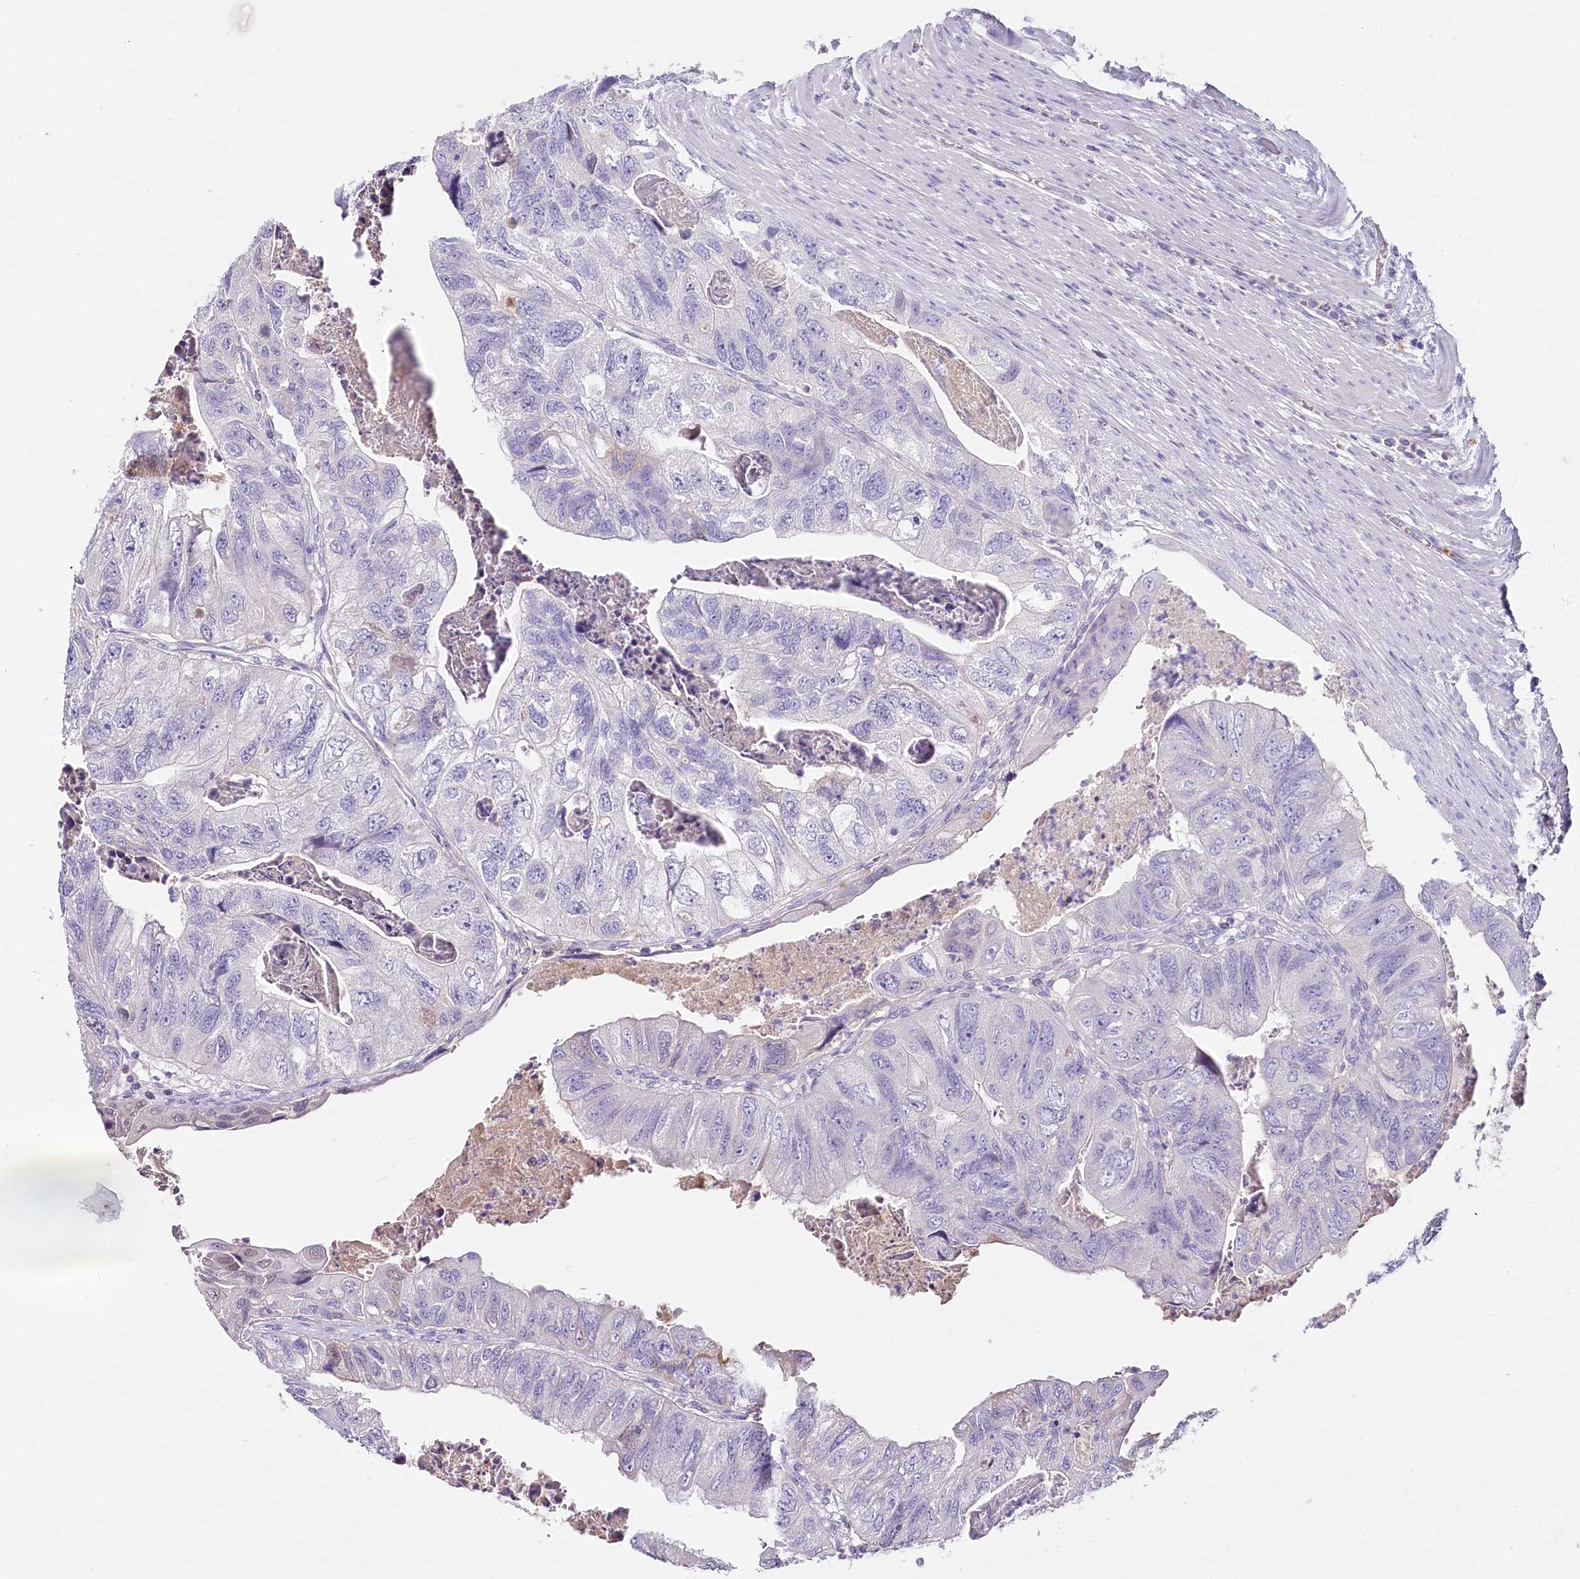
{"staining": {"intensity": "negative", "quantity": "none", "location": "none"}, "tissue": "colorectal cancer", "cell_type": "Tumor cells", "image_type": "cancer", "snomed": [{"axis": "morphology", "description": "Adenocarcinoma, NOS"}, {"axis": "topography", "description": "Rectum"}], "caption": "Tumor cells show no significant positivity in colorectal adenocarcinoma.", "gene": "HPD", "patient": {"sex": "male", "age": 63}}